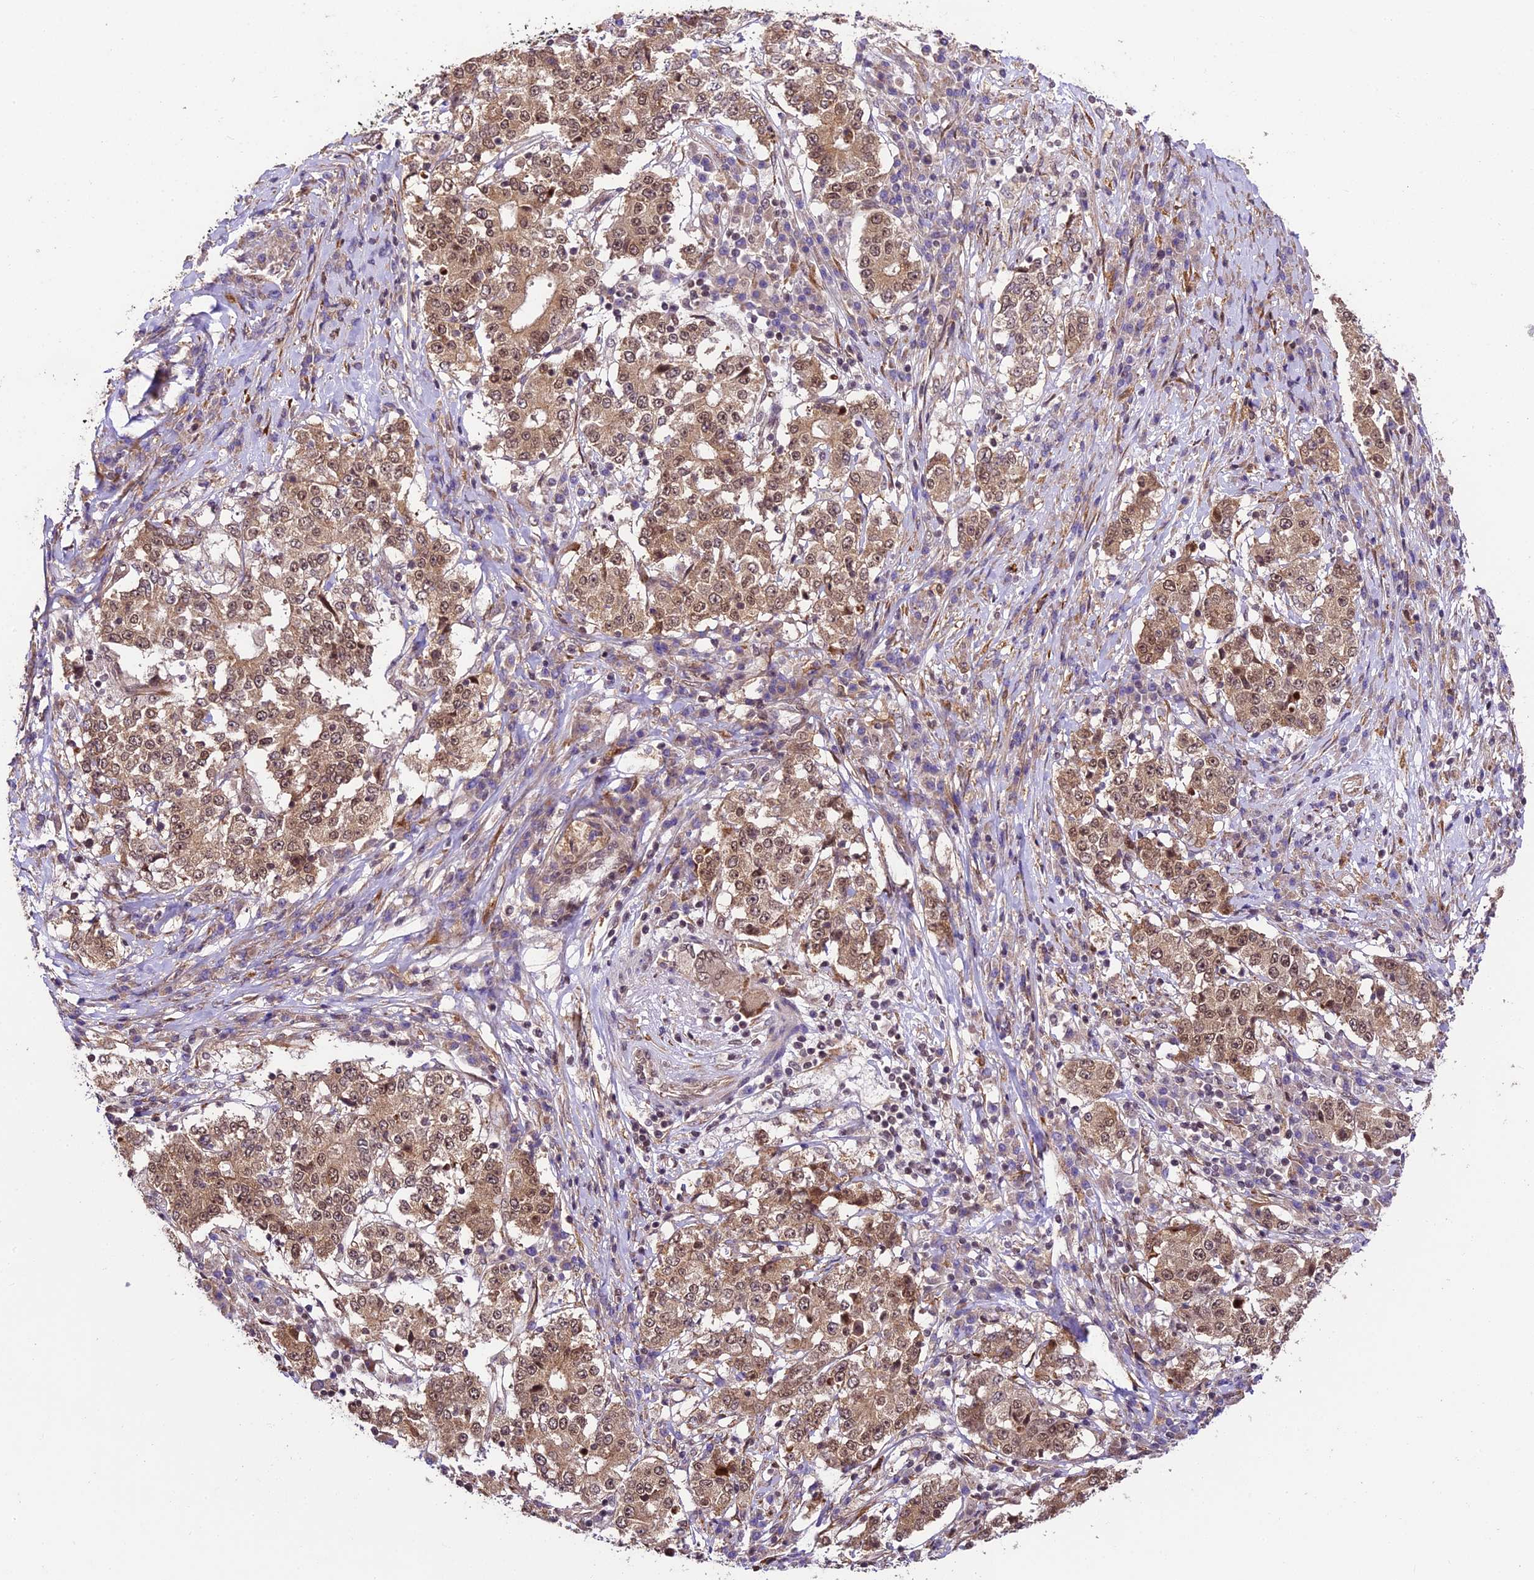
{"staining": {"intensity": "moderate", "quantity": ">75%", "location": "cytoplasmic/membranous,nuclear"}, "tissue": "stomach cancer", "cell_type": "Tumor cells", "image_type": "cancer", "snomed": [{"axis": "morphology", "description": "Adenocarcinoma, NOS"}, {"axis": "topography", "description": "Stomach"}], "caption": "A brown stain highlights moderate cytoplasmic/membranous and nuclear staining of a protein in stomach cancer tumor cells.", "gene": "TRIM22", "patient": {"sex": "male", "age": 59}}